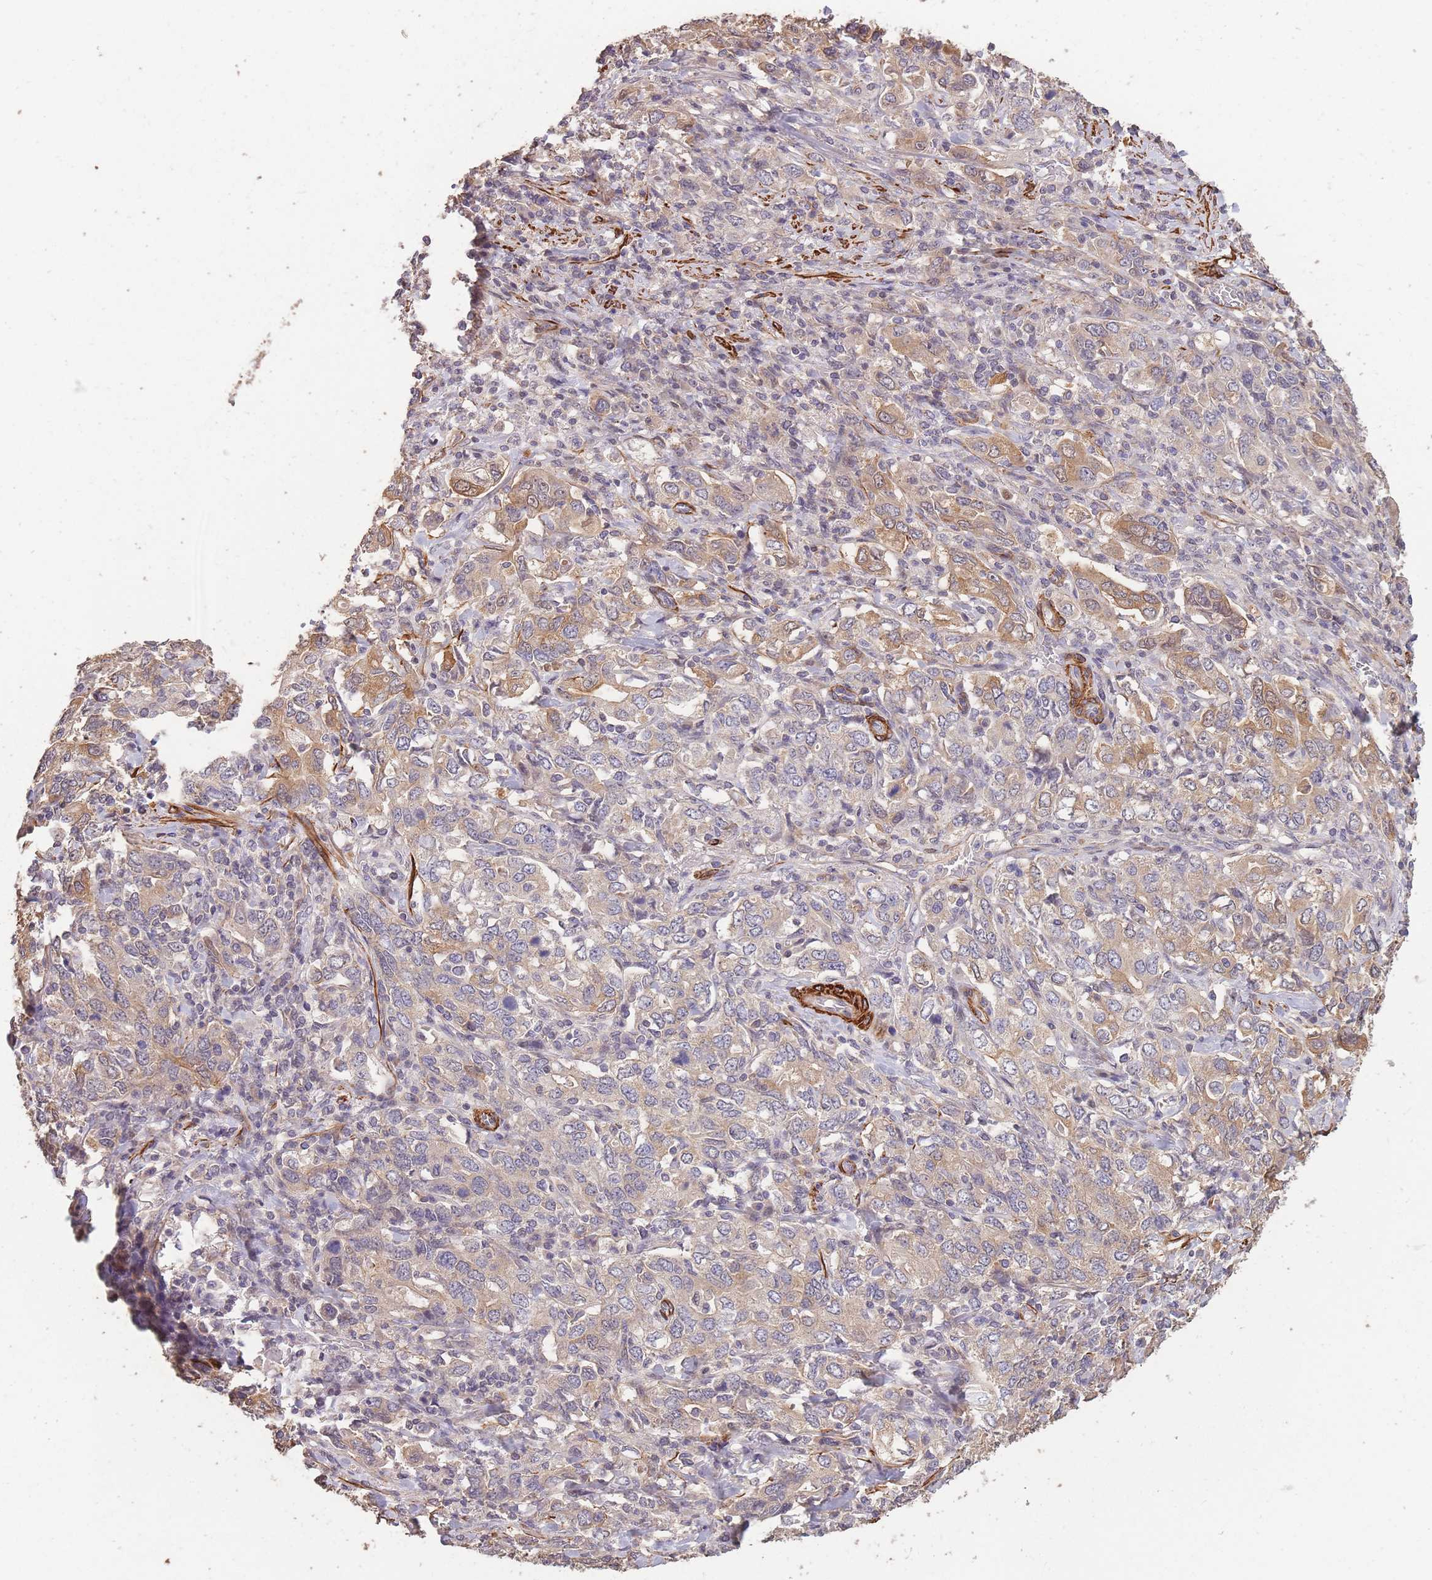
{"staining": {"intensity": "moderate", "quantity": "25%-75%", "location": "cytoplasmic/membranous"}, "tissue": "stomach cancer", "cell_type": "Tumor cells", "image_type": "cancer", "snomed": [{"axis": "morphology", "description": "Adenocarcinoma, NOS"}, {"axis": "topography", "description": "Stomach, upper"}, {"axis": "topography", "description": "Stomach"}], "caption": "An IHC image of neoplastic tissue is shown. Protein staining in brown shows moderate cytoplasmic/membranous positivity in stomach cancer within tumor cells.", "gene": "NLRC4", "patient": {"sex": "male", "age": 62}}